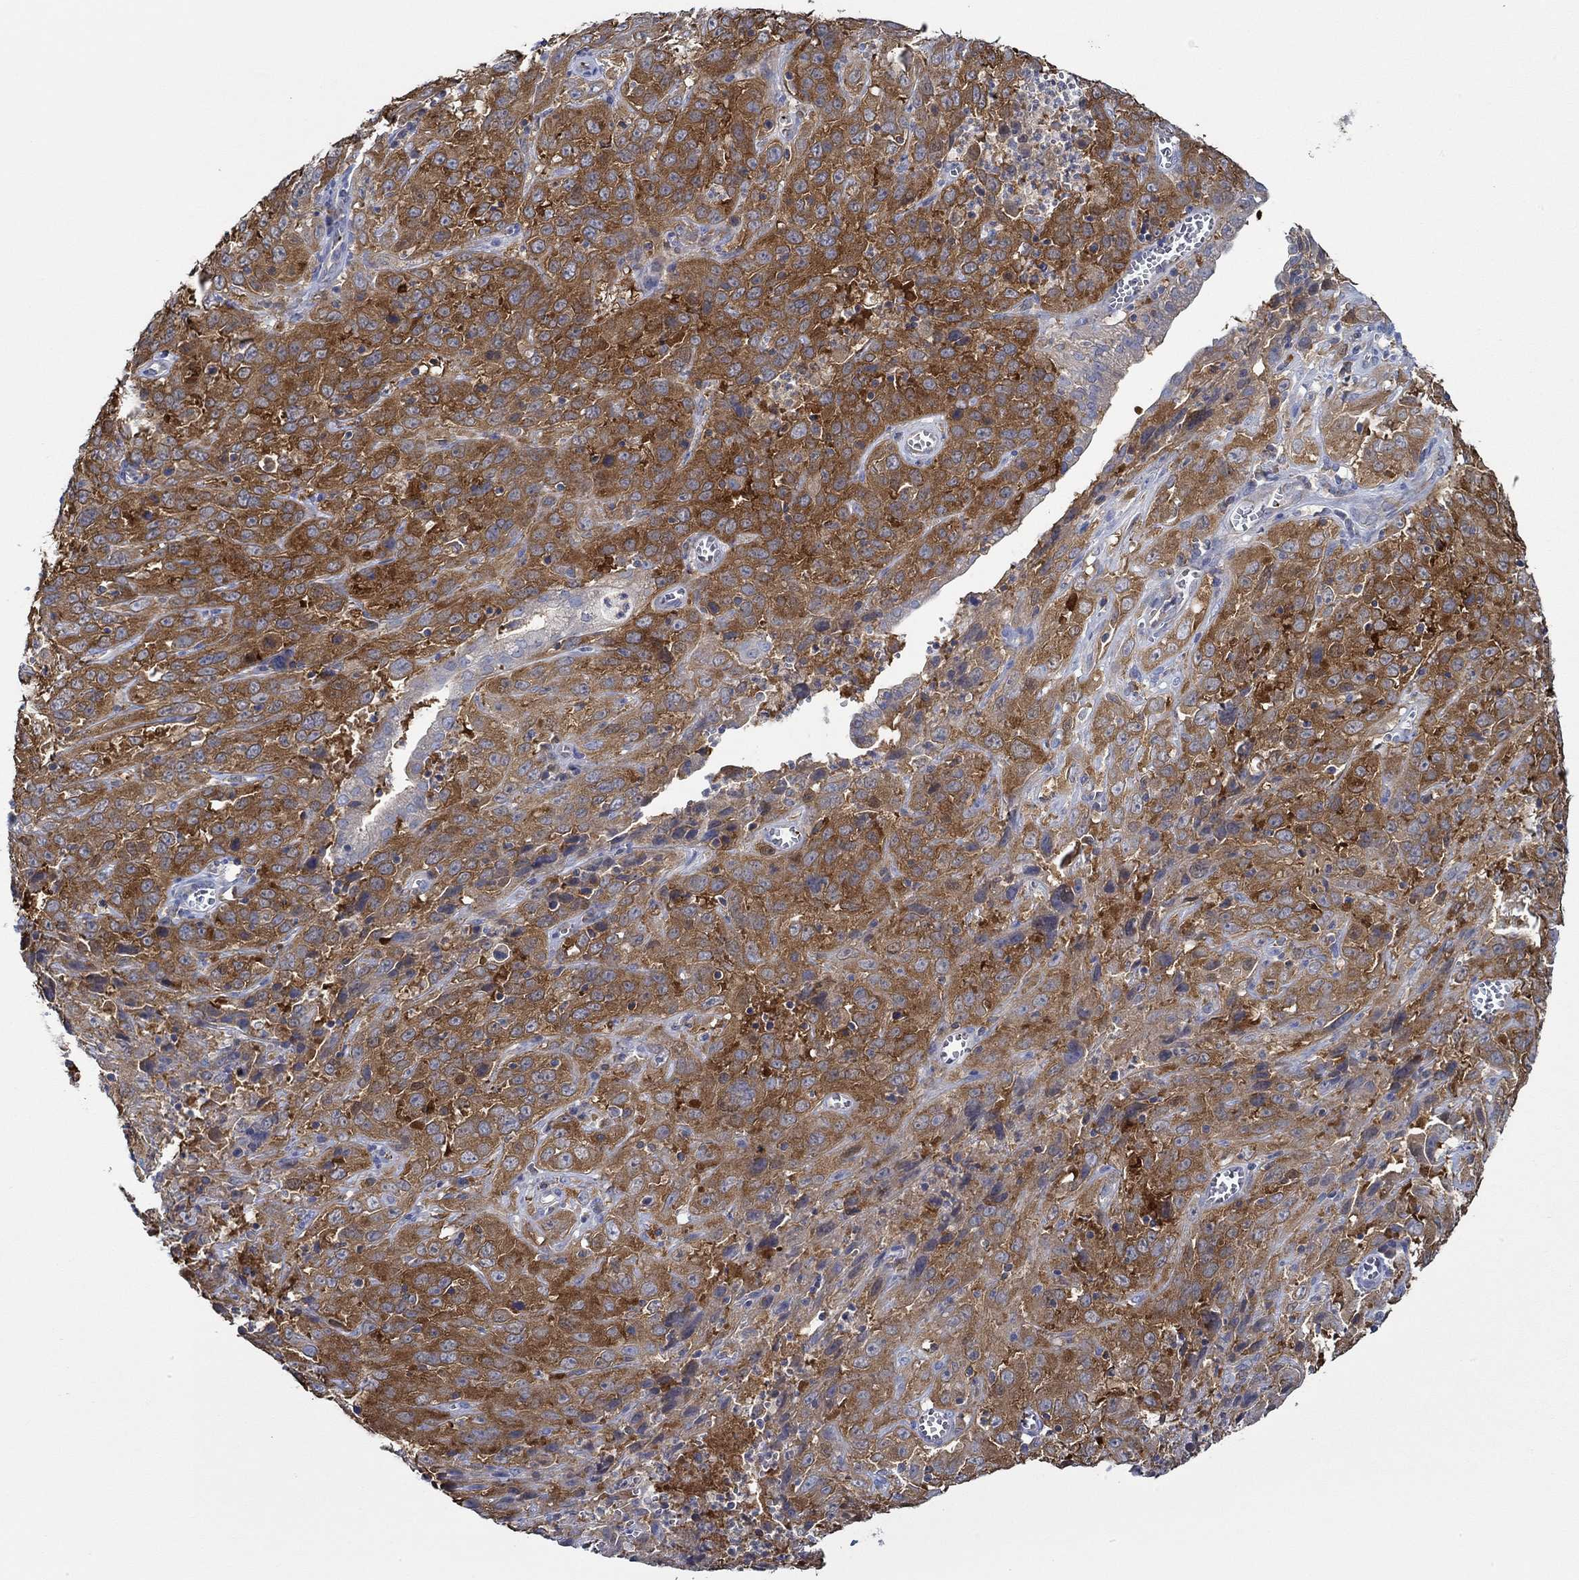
{"staining": {"intensity": "strong", "quantity": ">75%", "location": "cytoplasmic/membranous"}, "tissue": "cervical cancer", "cell_type": "Tumor cells", "image_type": "cancer", "snomed": [{"axis": "morphology", "description": "Squamous cell carcinoma, NOS"}, {"axis": "topography", "description": "Cervix"}], "caption": "Immunohistochemistry staining of squamous cell carcinoma (cervical), which reveals high levels of strong cytoplasmic/membranous expression in about >75% of tumor cells indicating strong cytoplasmic/membranous protein positivity. The staining was performed using DAB (brown) for protein detection and nuclei were counterstained in hematoxylin (blue).", "gene": "SLC27A3", "patient": {"sex": "female", "age": 32}}